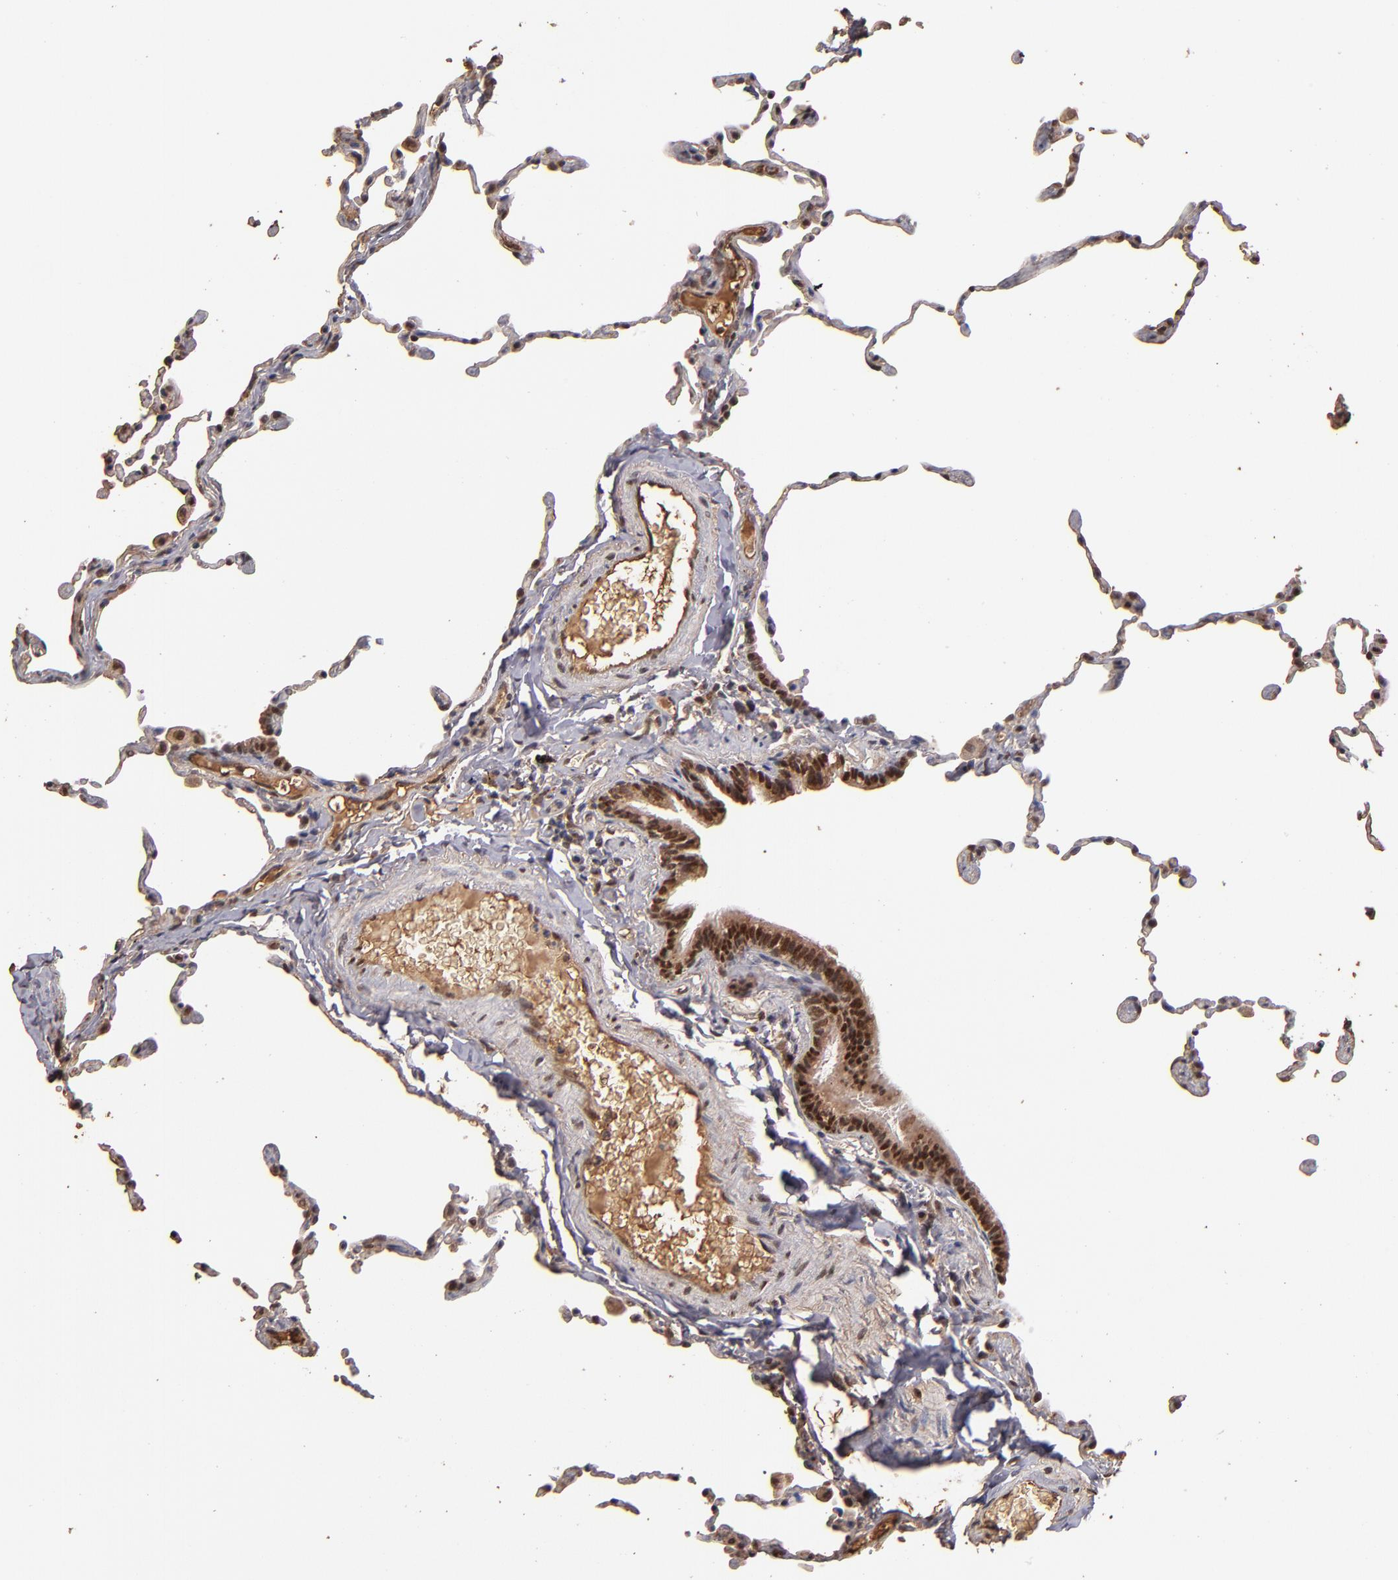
{"staining": {"intensity": "weak", "quantity": ">75%", "location": "cytoplasmic/membranous,nuclear"}, "tissue": "lung", "cell_type": "Alveolar cells", "image_type": "normal", "snomed": [{"axis": "morphology", "description": "Normal tissue, NOS"}, {"axis": "topography", "description": "Lung"}], "caption": "Immunohistochemical staining of benign lung demonstrates low levels of weak cytoplasmic/membranous,nuclear positivity in about >75% of alveolar cells.", "gene": "EAPP", "patient": {"sex": "female", "age": 61}}